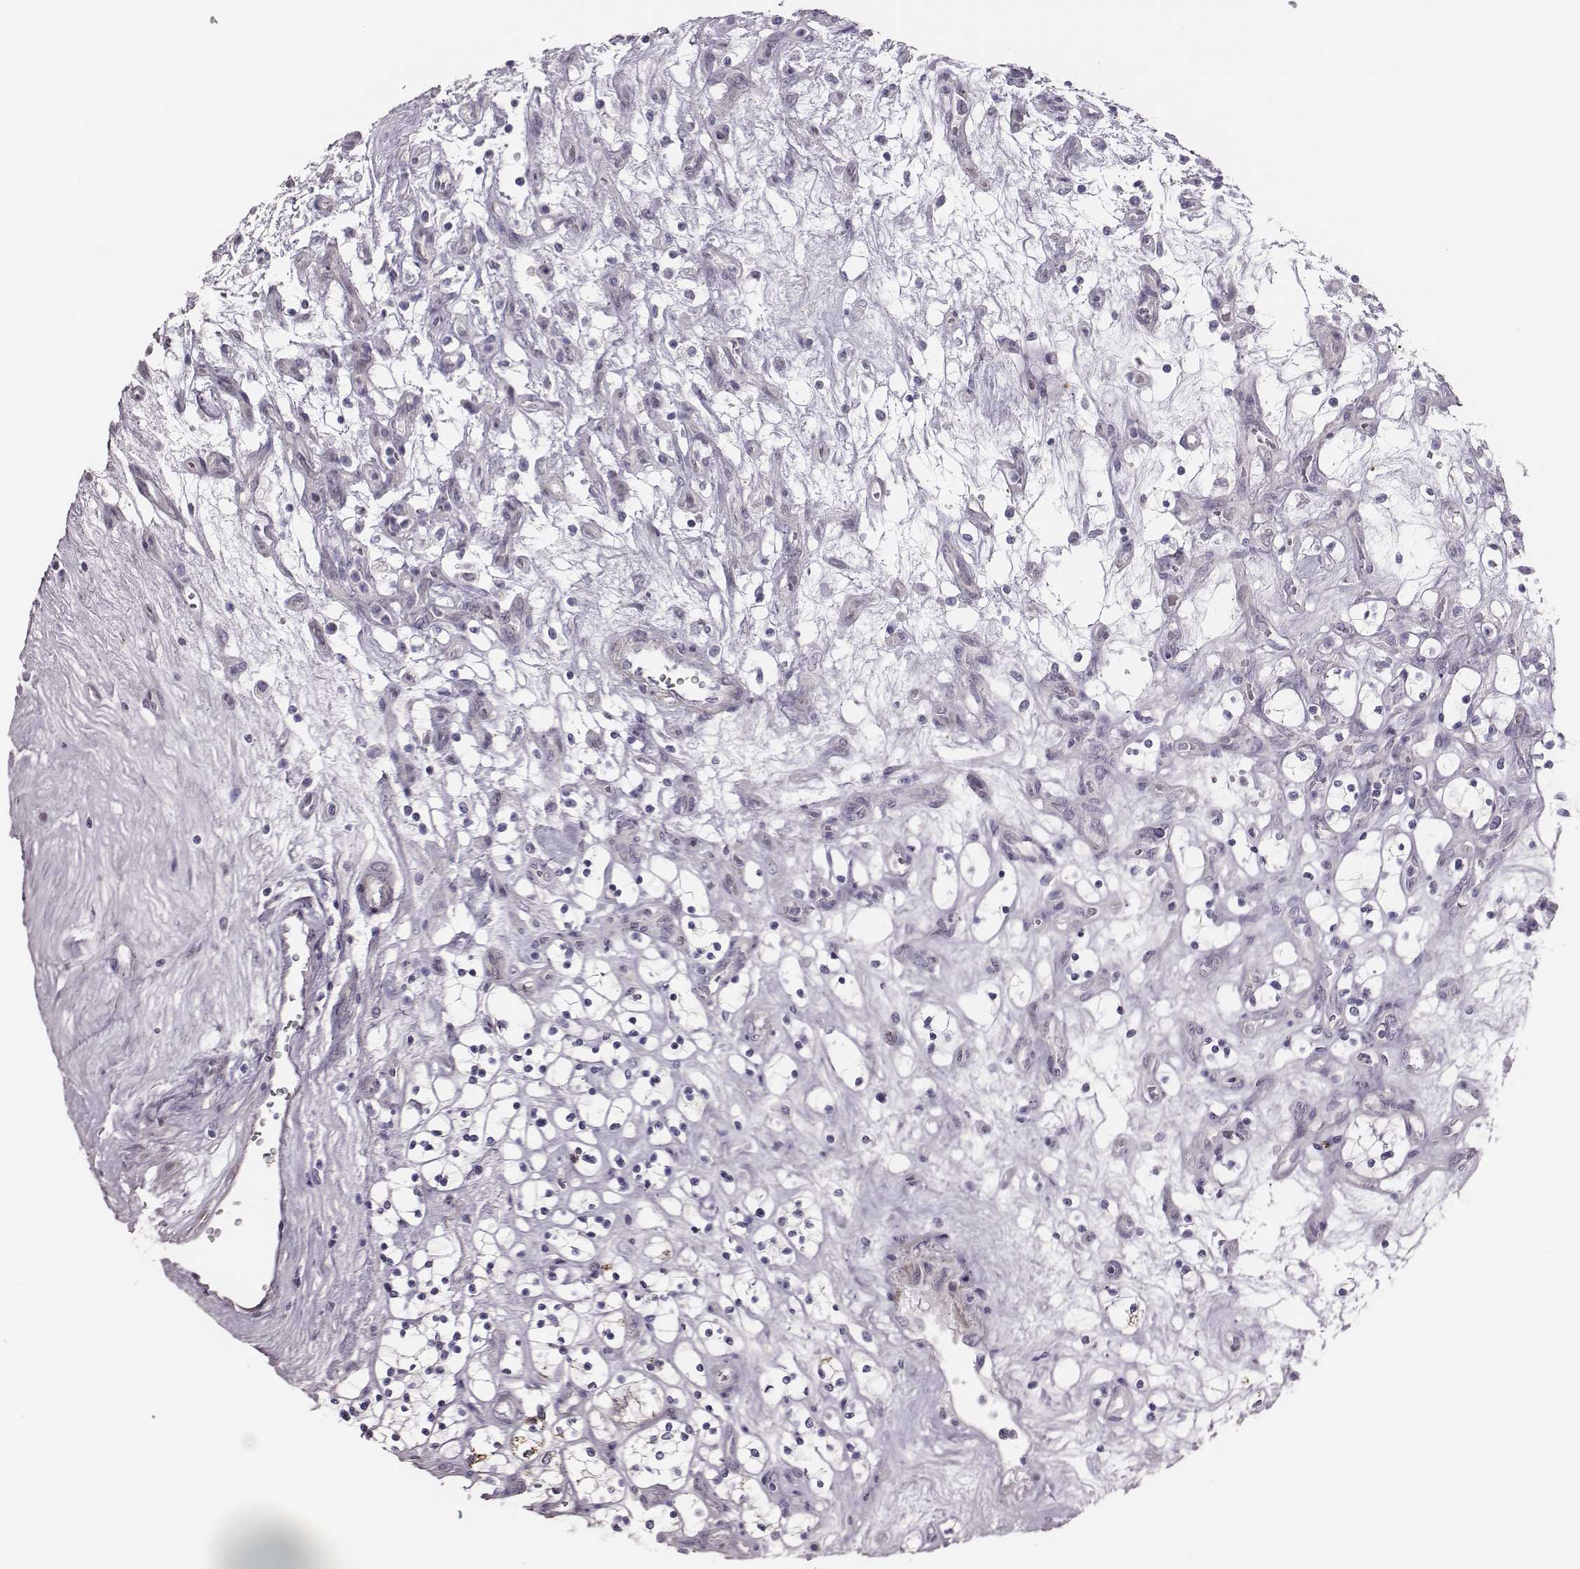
{"staining": {"intensity": "negative", "quantity": "none", "location": "none"}, "tissue": "renal cancer", "cell_type": "Tumor cells", "image_type": "cancer", "snomed": [{"axis": "morphology", "description": "Adenocarcinoma, NOS"}, {"axis": "topography", "description": "Kidney"}], "caption": "Immunohistochemical staining of adenocarcinoma (renal) shows no significant positivity in tumor cells.", "gene": "SCML2", "patient": {"sex": "female", "age": 69}}